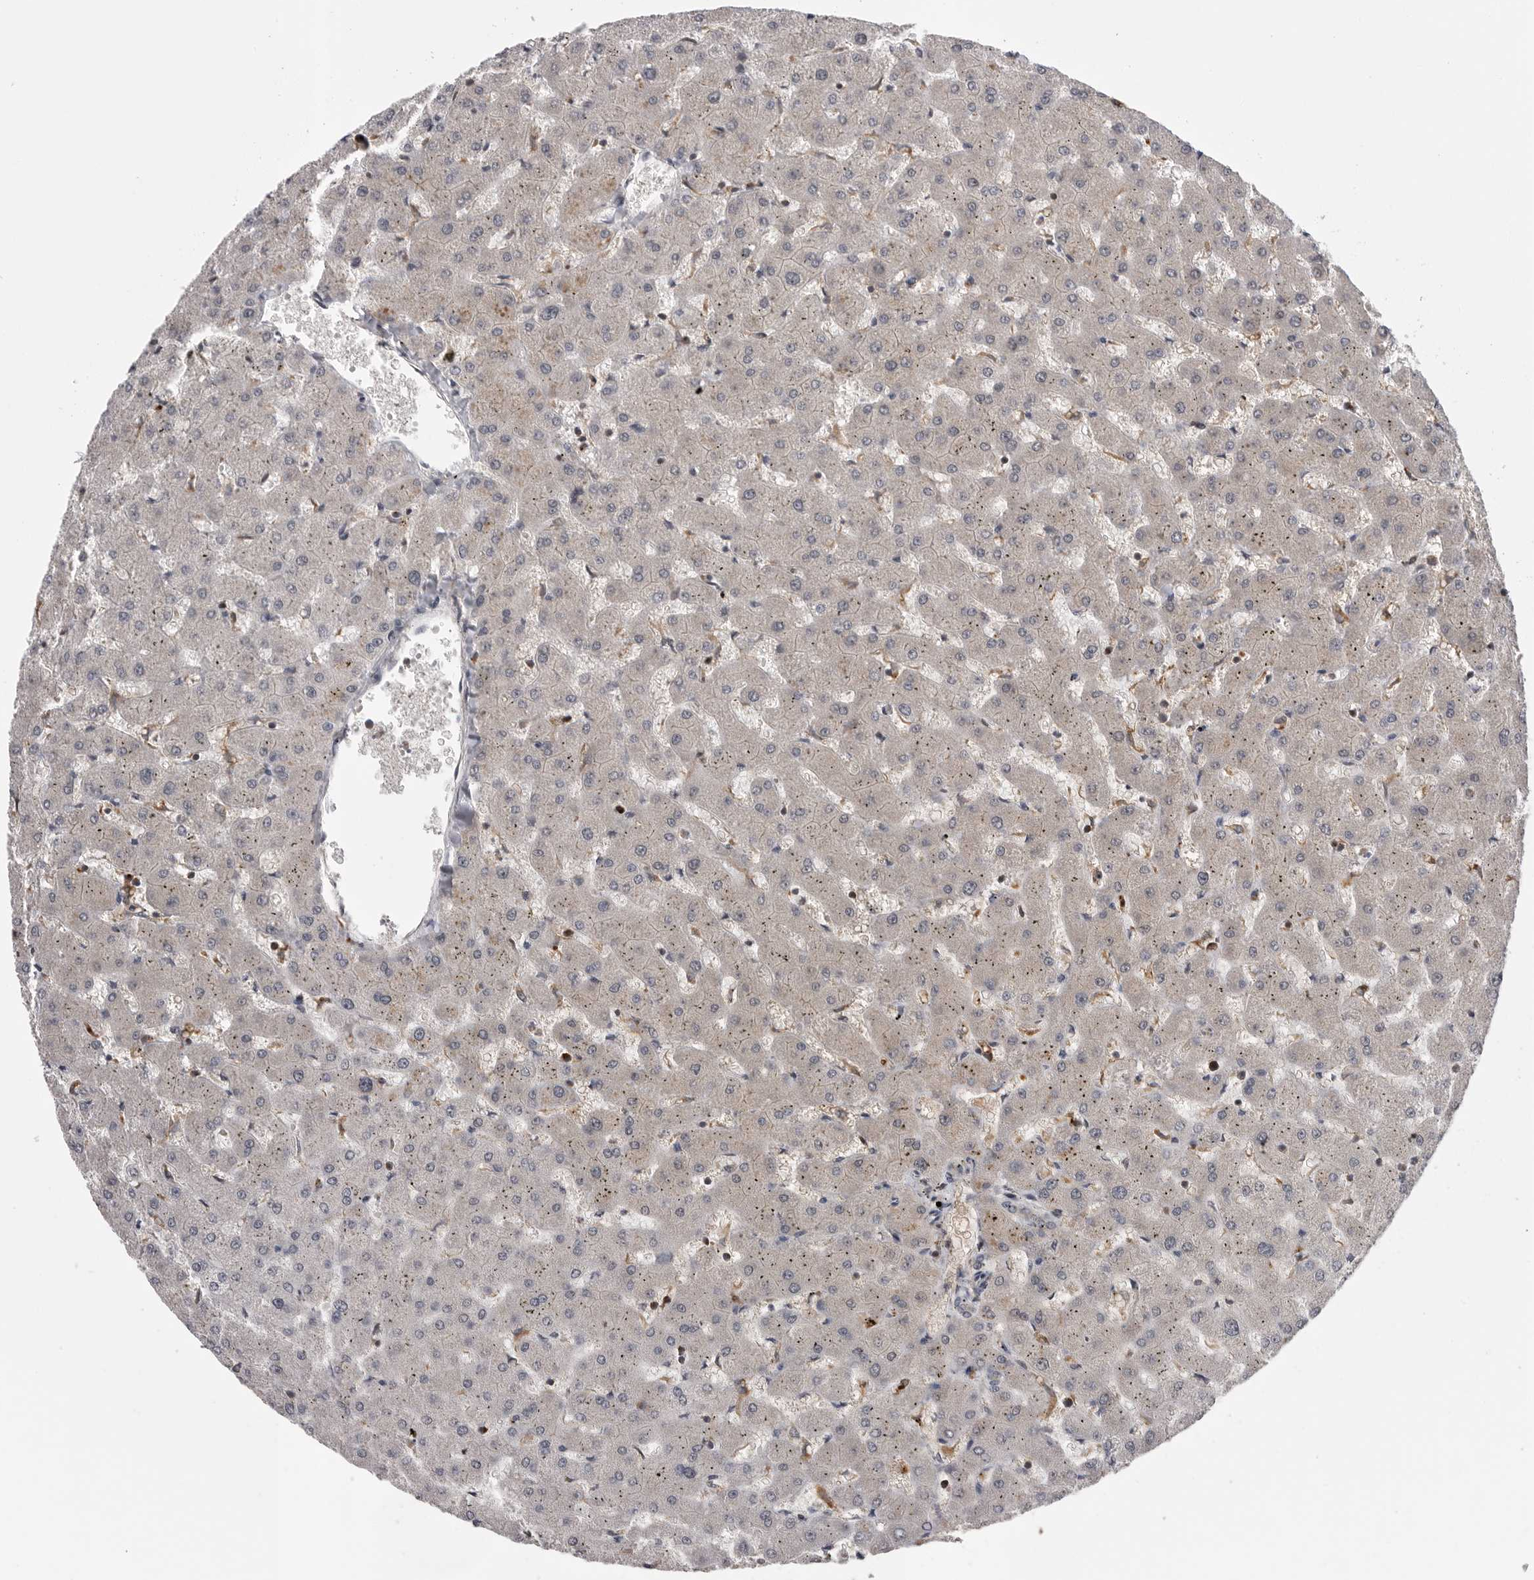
{"staining": {"intensity": "negative", "quantity": "none", "location": "none"}, "tissue": "liver", "cell_type": "Cholangiocytes", "image_type": "normal", "snomed": [{"axis": "morphology", "description": "Normal tissue, NOS"}, {"axis": "topography", "description": "Liver"}], "caption": "This micrograph is of normal liver stained with IHC to label a protein in brown with the nuclei are counter-stained blue. There is no expression in cholangiocytes. (Stains: DAB immunohistochemistry (IHC) with hematoxylin counter stain, Microscopy: brightfield microscopy at high magnification).", "gene": "AOAH", "patient": {"sex": "female", "age": 63}}